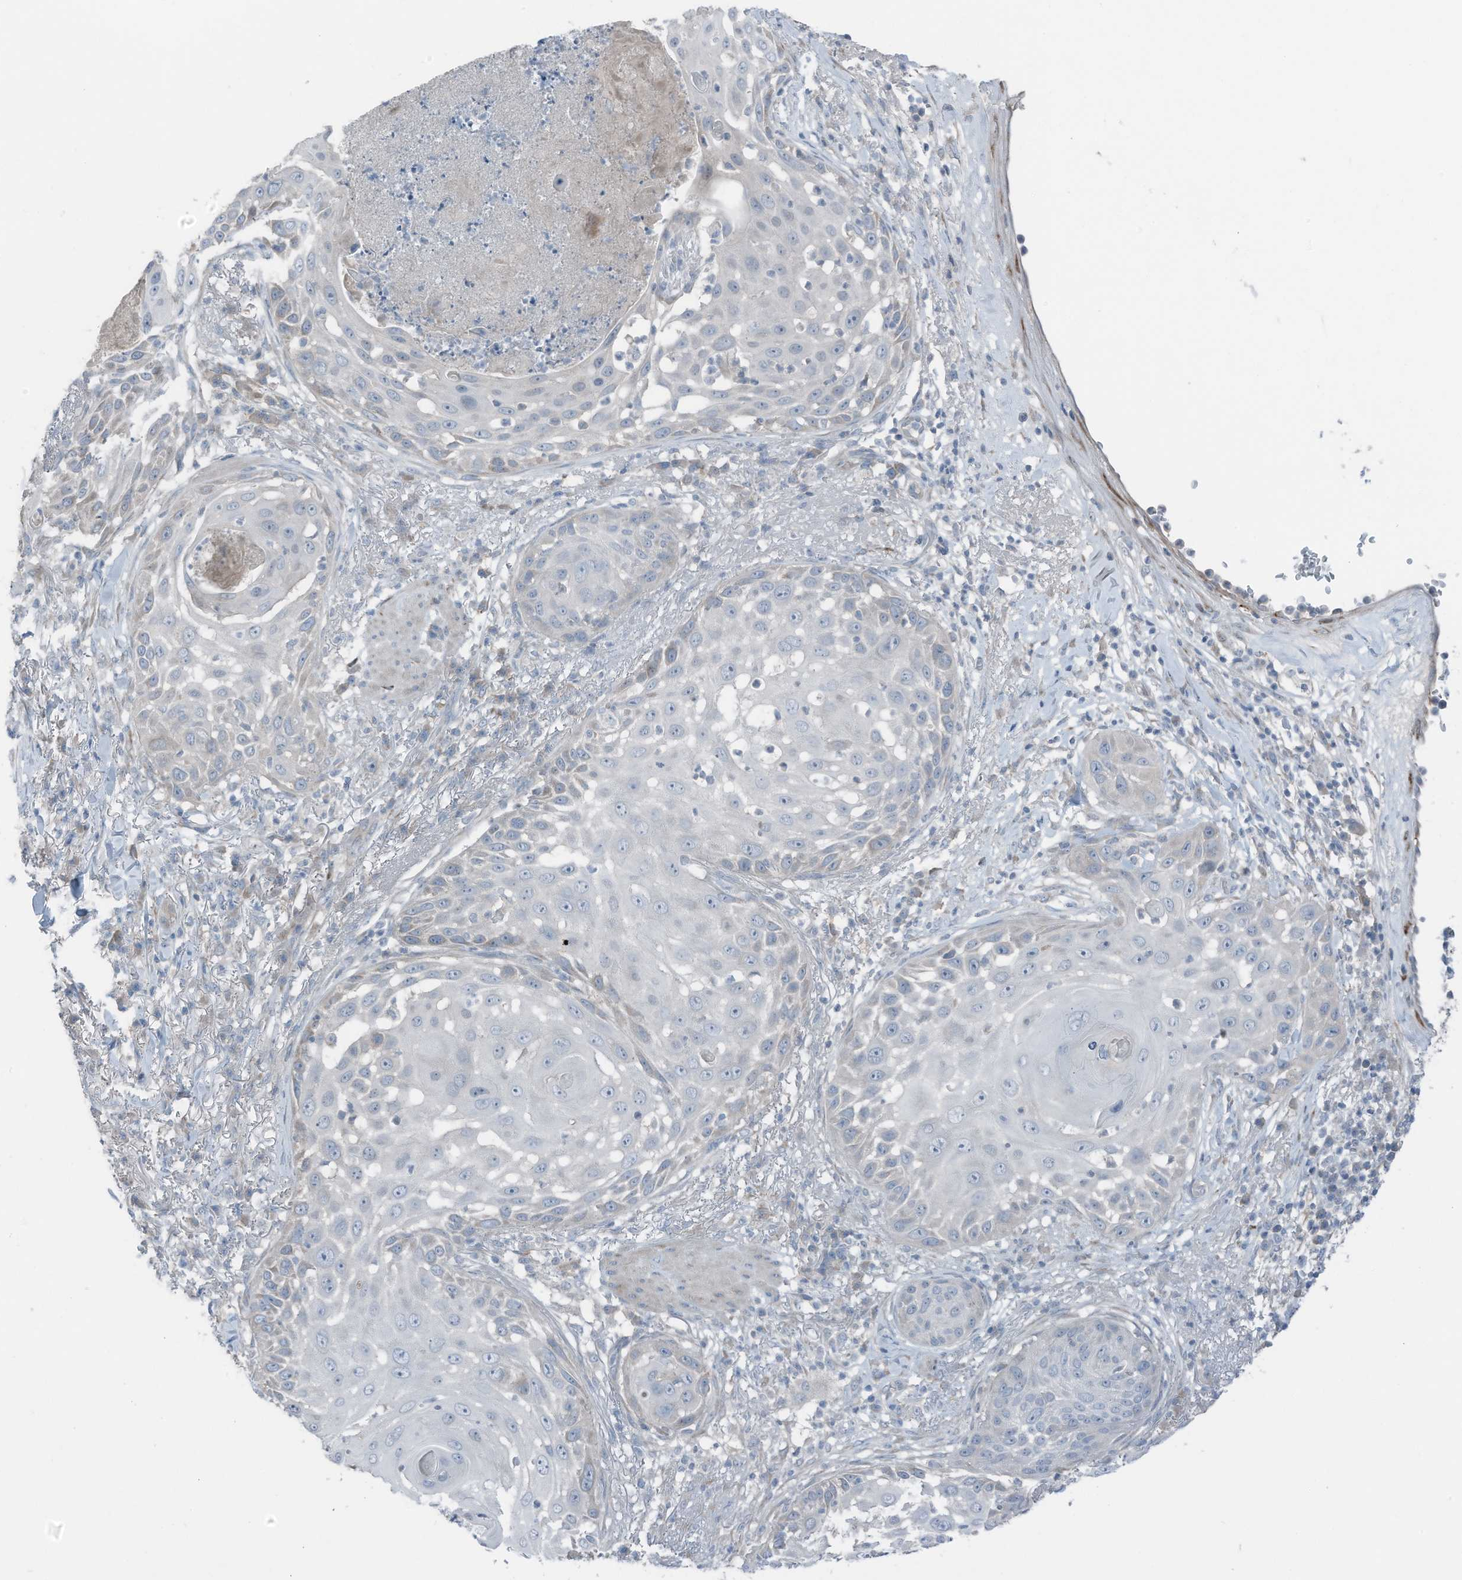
{"staining": {"intensity": "negative", "quantity": "none", "location": "none"}, "tissue": "skin cancer", "cell_type": "Tumor cells", "image_type": "cancer", "snomed": [{"axis": "morphology", "description": "Squamous cell carcinoma, NOS"}, {"axis": "topography", "description": "Skin"}], "caption": "Tumor cells show no significant protein expression in skin squamous cell carcinoma. (Stains: DAB immunohistochemistry (IHC) with hematoxylin counter stain, Microscopy: brightfield microscopy at high magnification).", "gene": "ARHGEF33", "patient": {"sex": "female", "age": 44}}